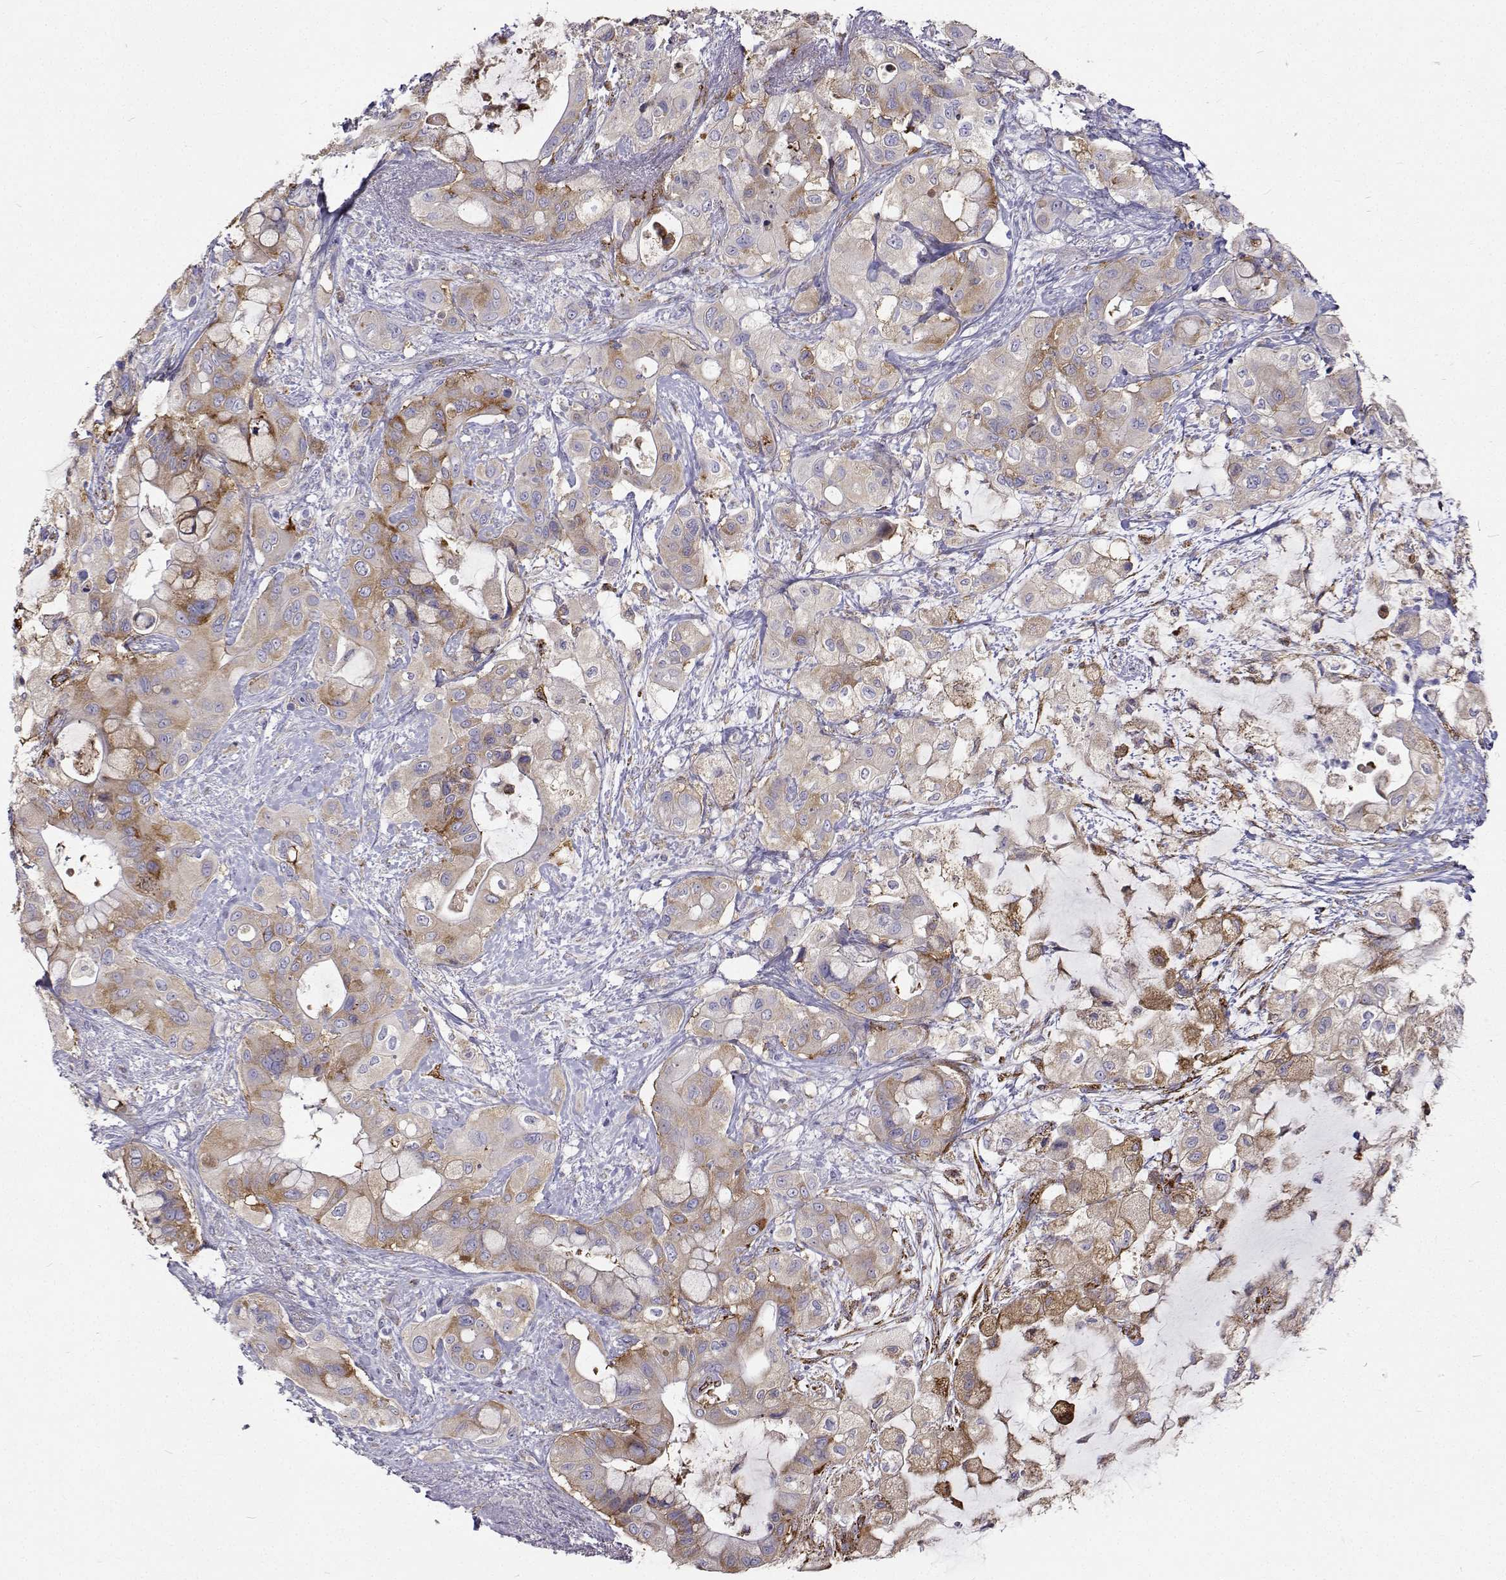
{"staining": {"intensity": "moderate", "quantity": "25%-75%", "location": "cytoplasmic/membranous"}, "tissue": "pancreatic cancer", "cell_type": "Tumor cells", "image_type": "cancer", "snomed": [{"axis": "morphology", "description": "Adenocarcinoma, NOS"}, {"axis": "topography", "description": "Pancreas"}], "caption": "Immunohistochemical staining of pancreatic cancer (adenocarcinoma) reveals moderate cytoplasmic/membranous protein staining in about 25%-75% of tumor cells.", "gene": "LHFPL7", "patient": {"sex": "male", "age": 71}}